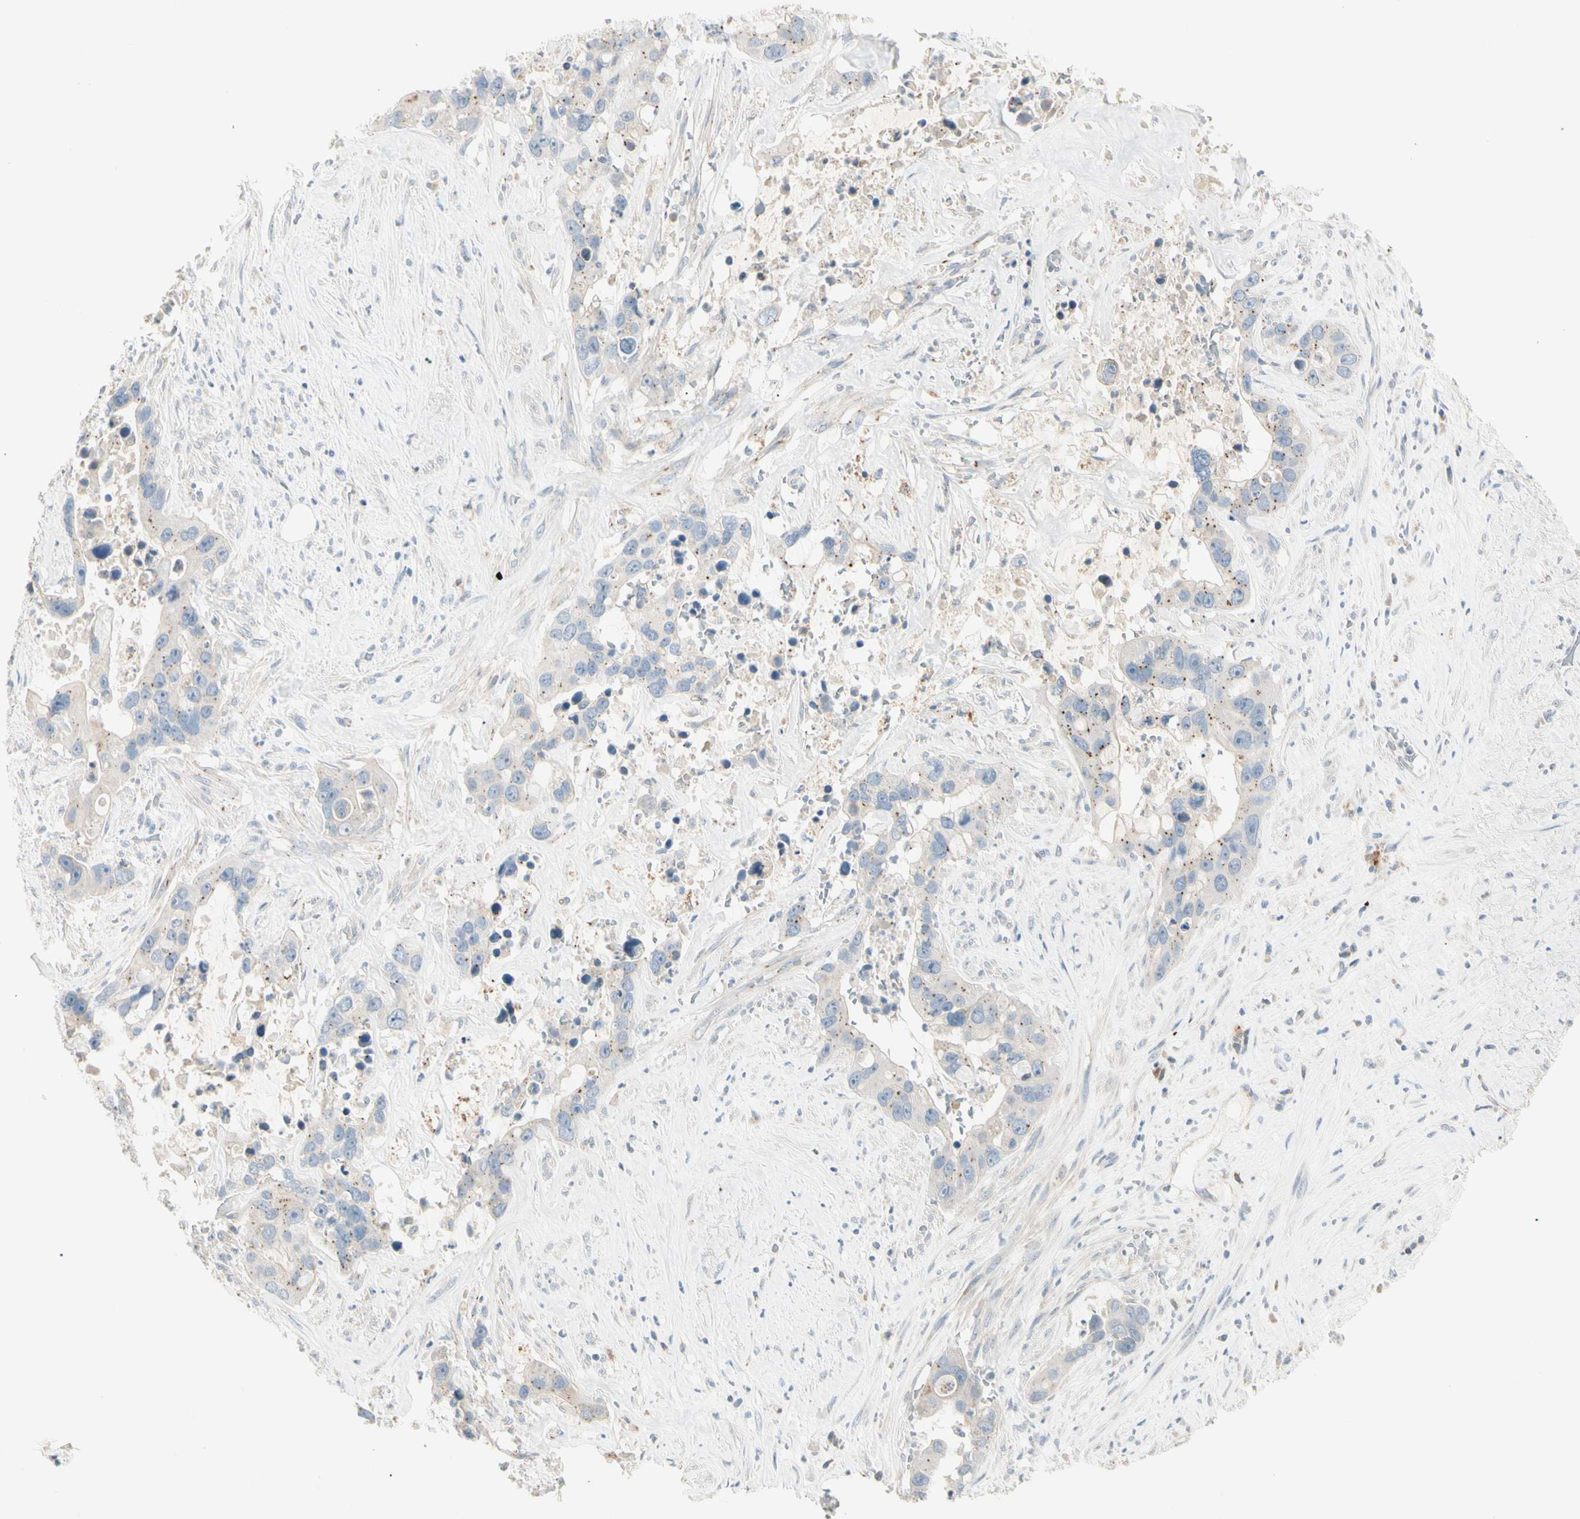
{"staining": {"intensity": "strong", "quantity": "<25%", "location": "cytoplasmic/membranous"}, "tissue": "liver cancer", "cell_type": "Tumor cells", "image_type": "cancer", "snomed": [{"axis": "morphology", "description": "Cholangiocarcinoma"}, {"axis": "topography", "description": "Liver"}], "caption": "Liver cancer stained with a protein marker shows strong staining in tumor cells.", "gene": "ALDH18A1", "patient": {"sex": "female", "age": 65}}